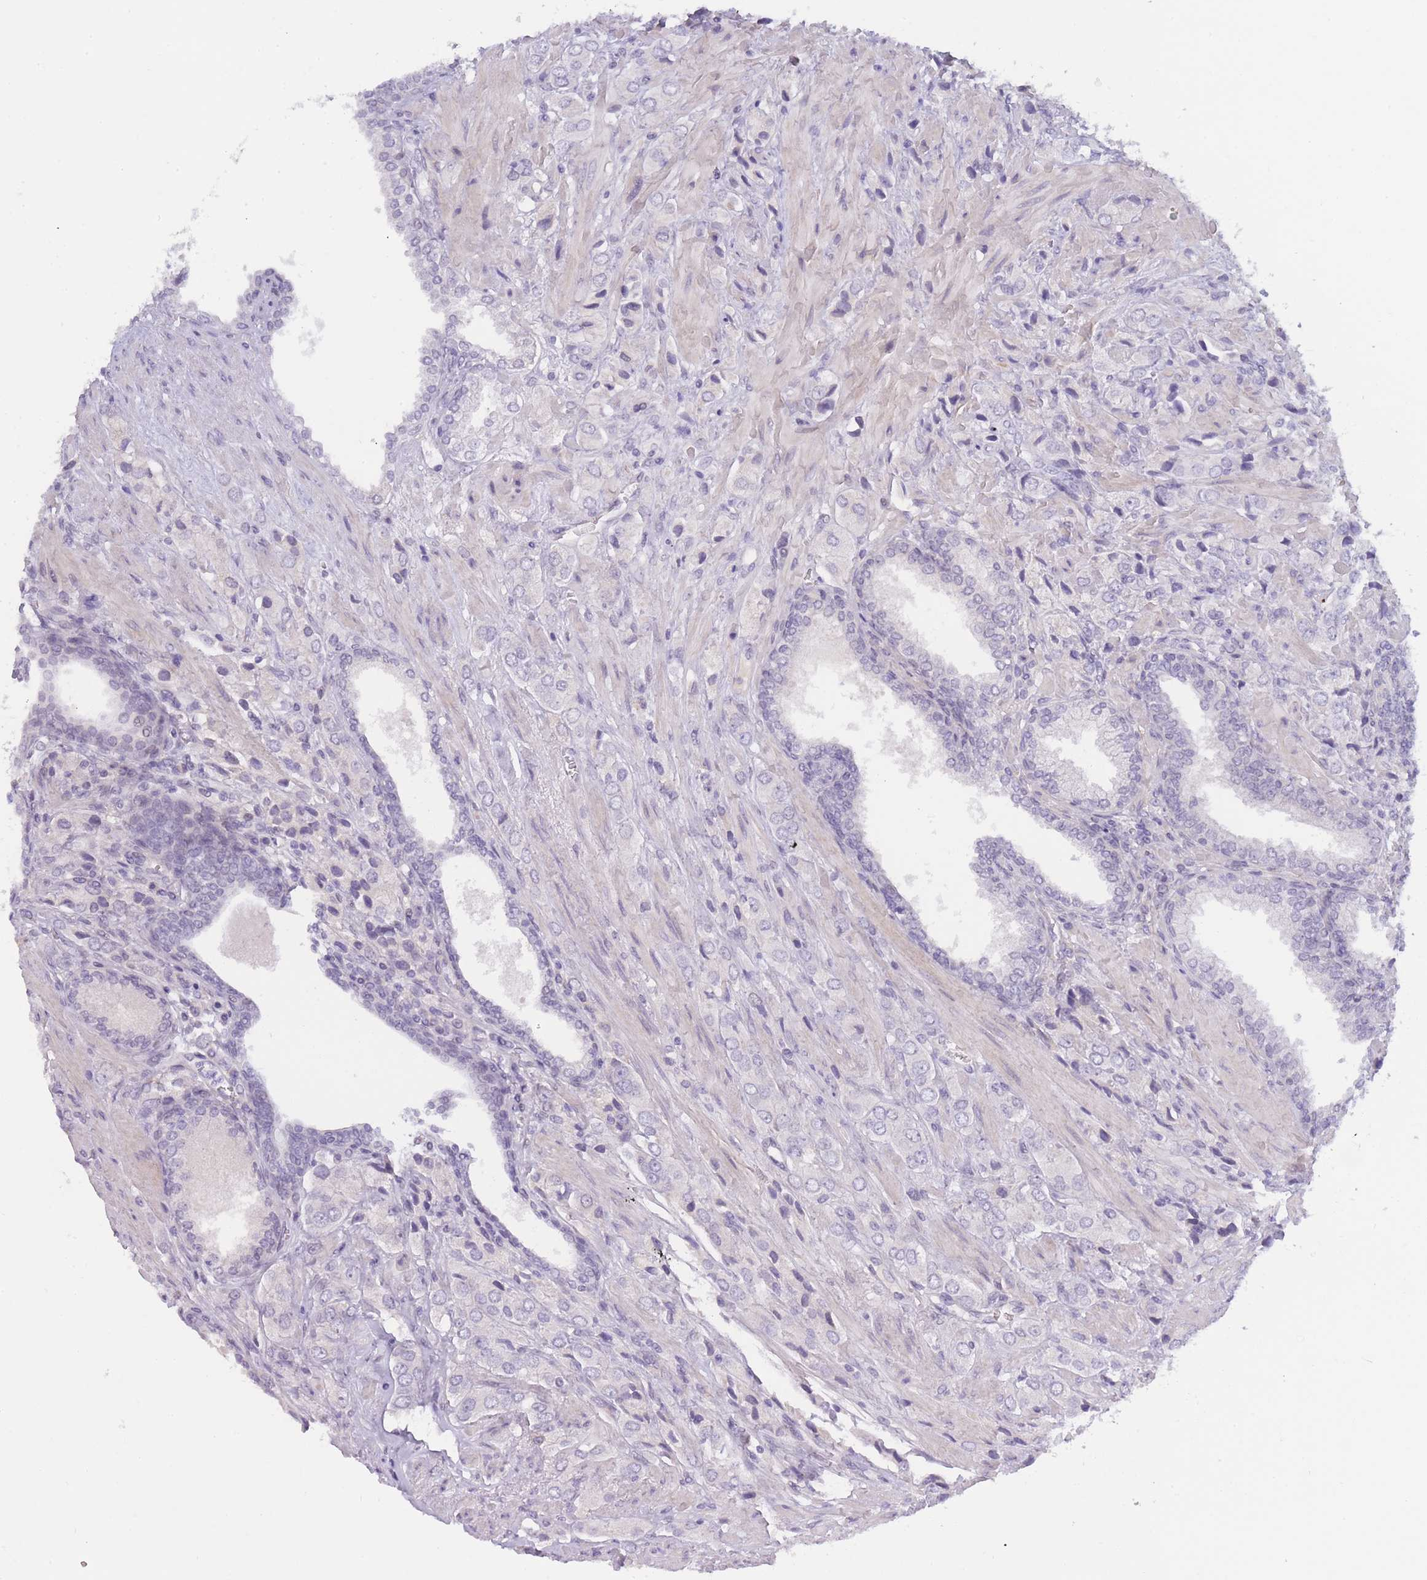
{"staining": {"intensity": "negative", "quantity": "none", "location": "none"}, "tissue": "prostate cancer", "cell_type": "Tumor cells", "image_type": "cancer", "snomed": [{"axis": "morphology", "description": "Adenocarcinoma, High grade"}, {"axis": "topography", "description": "Prostate and seminal vesicle, NOS"}], "caption": "DAB (3,3'-diaminobenzidine) immunohistochemical staining of prostate high-grade adenocarcinoma demonstrates no significant staining in tumor cells.", "gene": "PRR23B", "patient": {"sex": "male", "age": 64}}